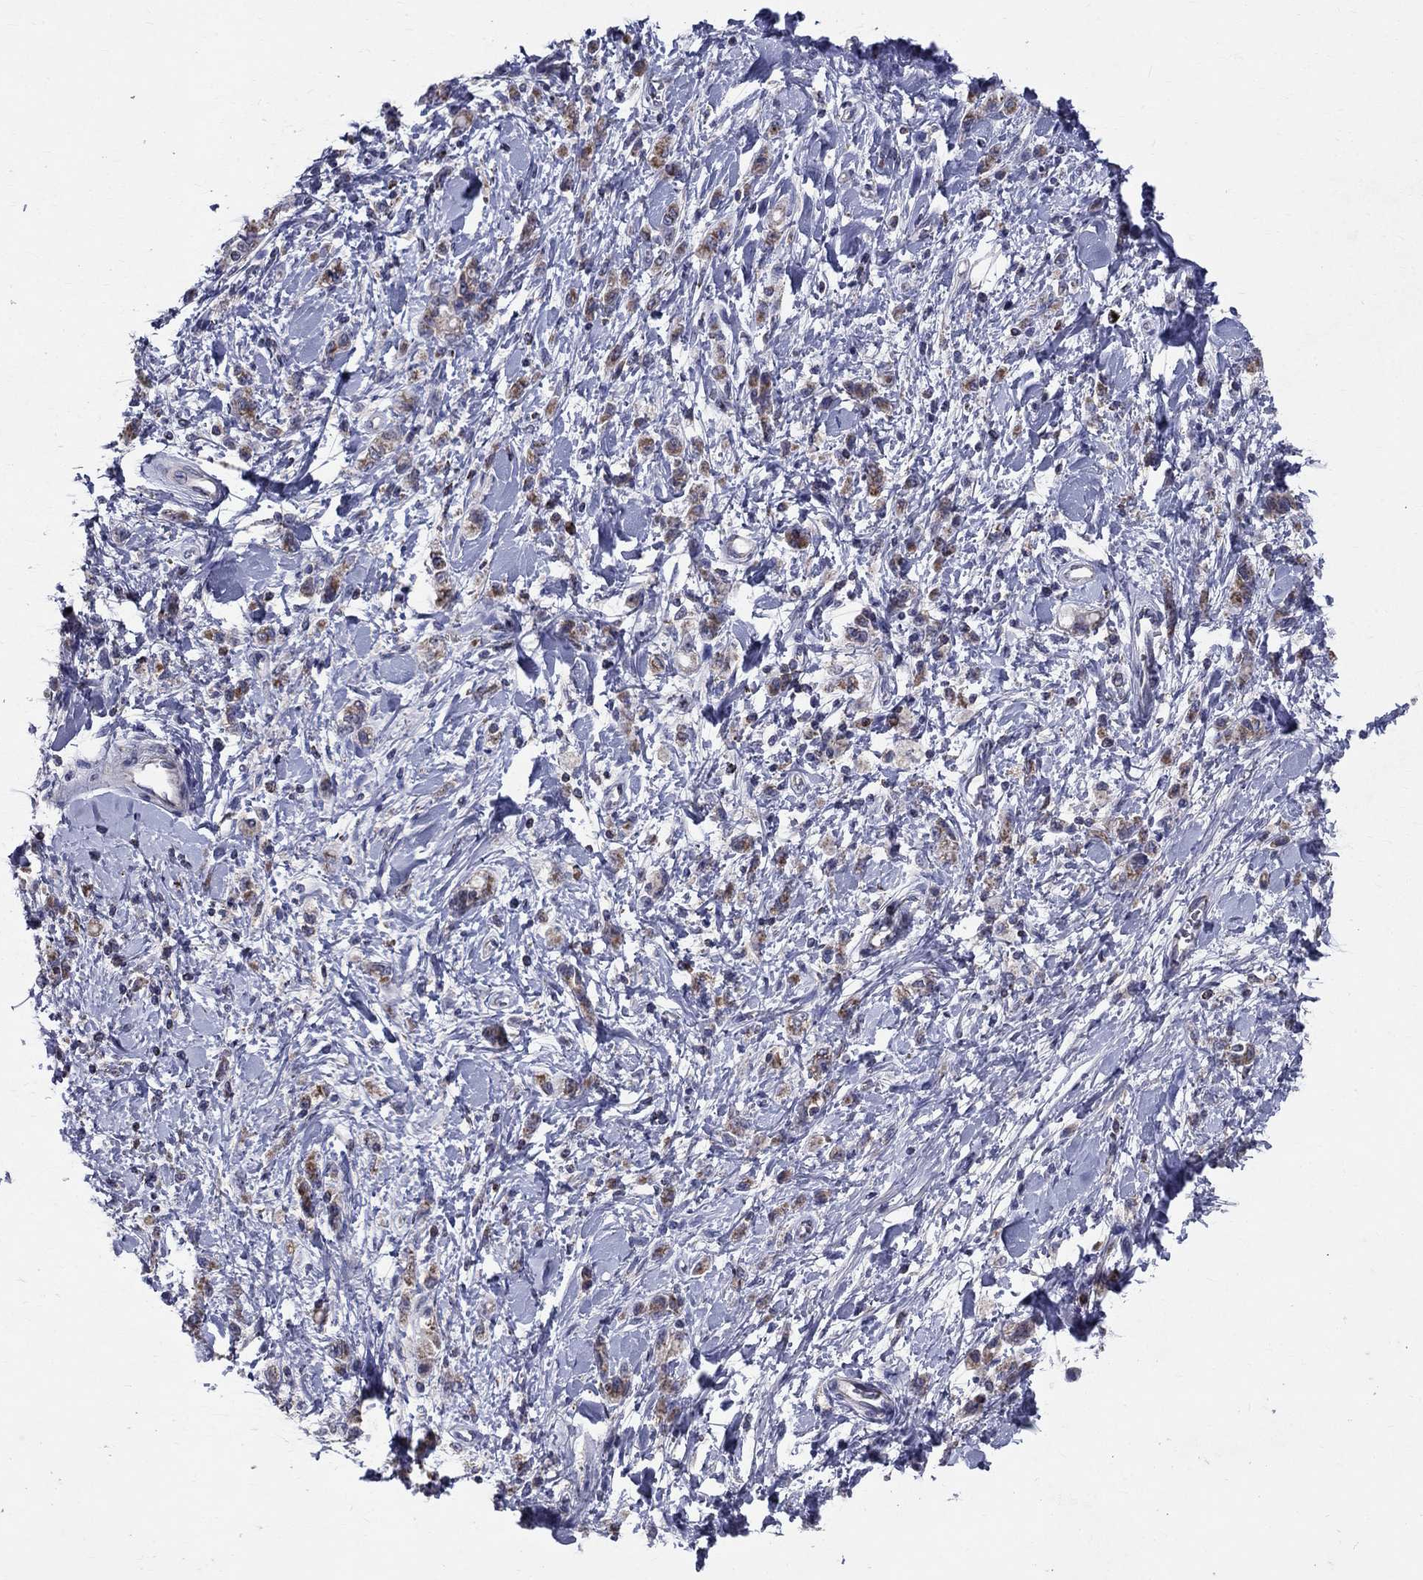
{"staining": {"intensity": "moderate", "quantity": "25%-75%", "location": "cytoplasmic/membranous"}, "tissue": "stomach cancer", "cell_type": "Tumor cells", "image_type": "cancer", "snomed": [{"axis": "morphology", "description": "Adenocarcinoma, NOS"}, {"axis": "topography", "description": "Stomach"}], "caption": "Protein staining shows moderate cytoplasmic/membranous positivity in about 25%-75% of tumor cells in stomach cancer (adenocarcinoma).", "gene": "SLC4A10", "patient": {"sex": "male", "age": 77}}